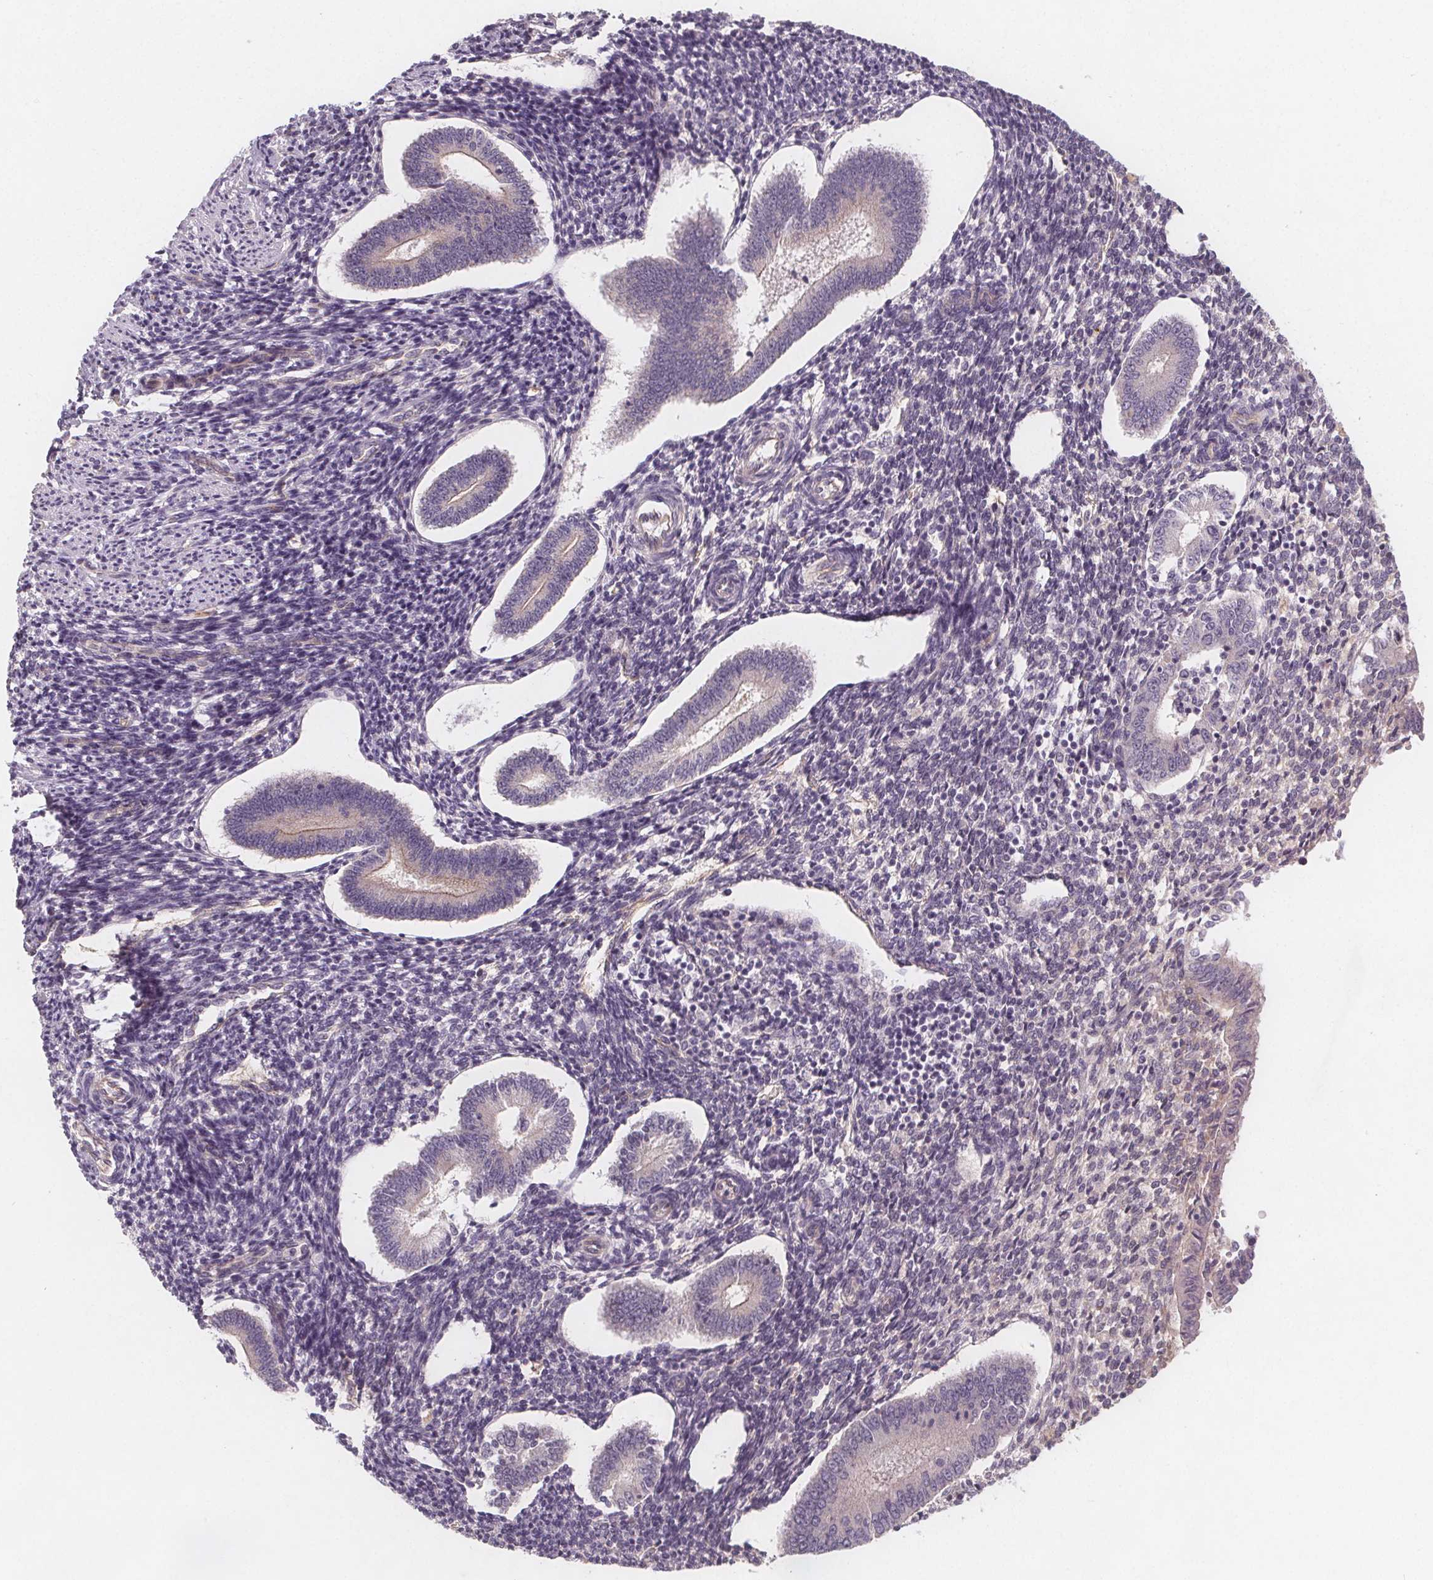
{"staining": {"intensity": "negative", "quantity": "none", "location": "none"}, "tissue": "endometrium", "cell_type": "Cells in endometrial stroma", "image_type": "normal", "snomed": [{"axis": "morphology", "description": "Normal tissue, NOS"}, {"axis": "topography", "description": "Endometrium"}], "caption": "Cells in endometrial stroma are negative for protein expression in benign human endometrium.", "gene": "VNN1", "patient": {"sex": "female", "age": 40}}